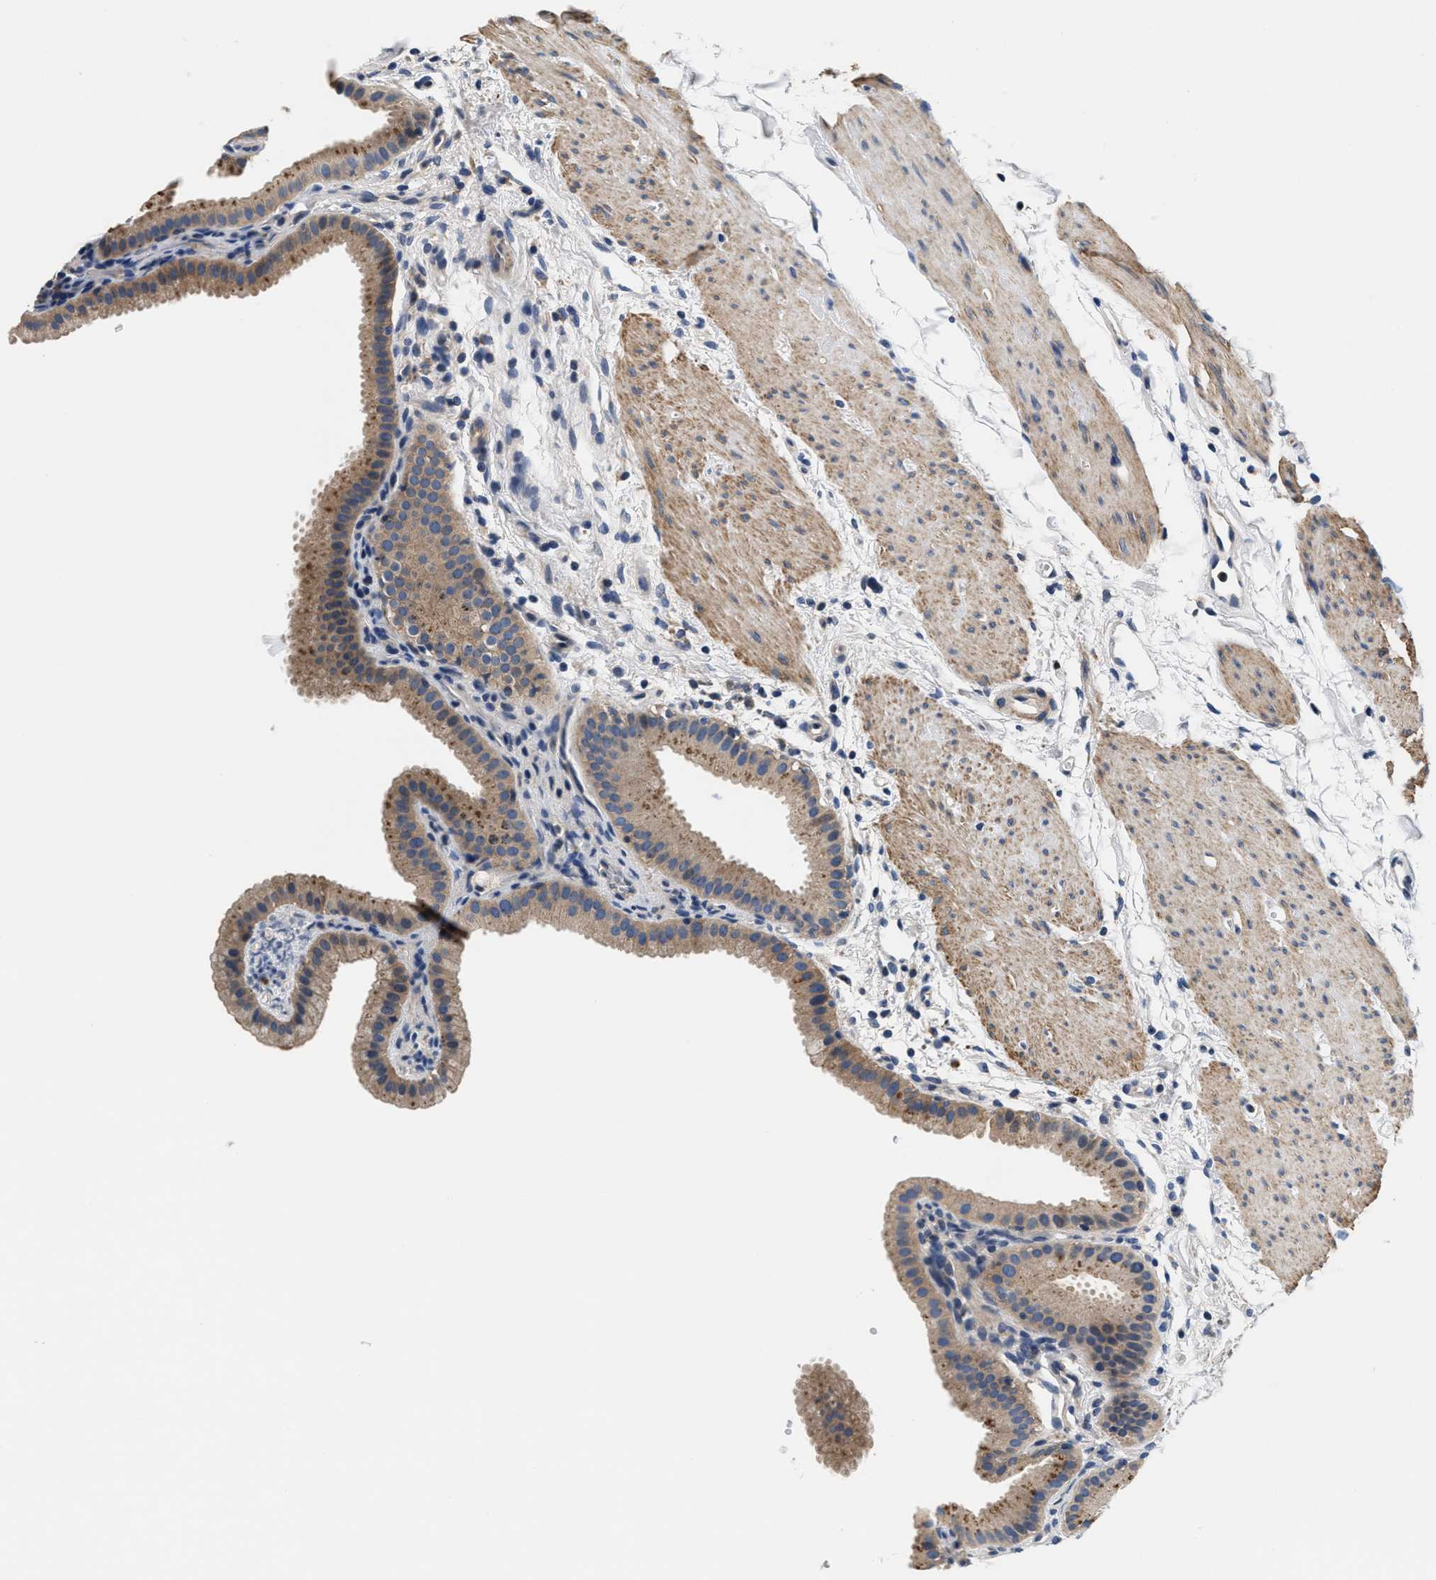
{"staining": {"intensity": "moderate", "quantity": "25%-75%", "location": "cytoplasmic/membranous"}, "tissue": "gallbladder", "cell_type": "Glandular cells", "image_type": "normal", "snomed": [{"axis": "morphology", "description": "Normal tissue, NOS"}, {"axis": "topography", "description": "Gallbladder"}], "caption": "The photomicrograph exhibits immunohistochemical staining of unremarkable gallbladder. There is moderate cytoplasmic/membranous positivity is appreciated in approximately 25%-75% of glandular cells. Using DAB (brown) and hematoxylin (blue) stains, captured at high magnification using brightfield microscopy.", "gene": "ANKIB1", "patient": {"sex": "female", "age": 64}}